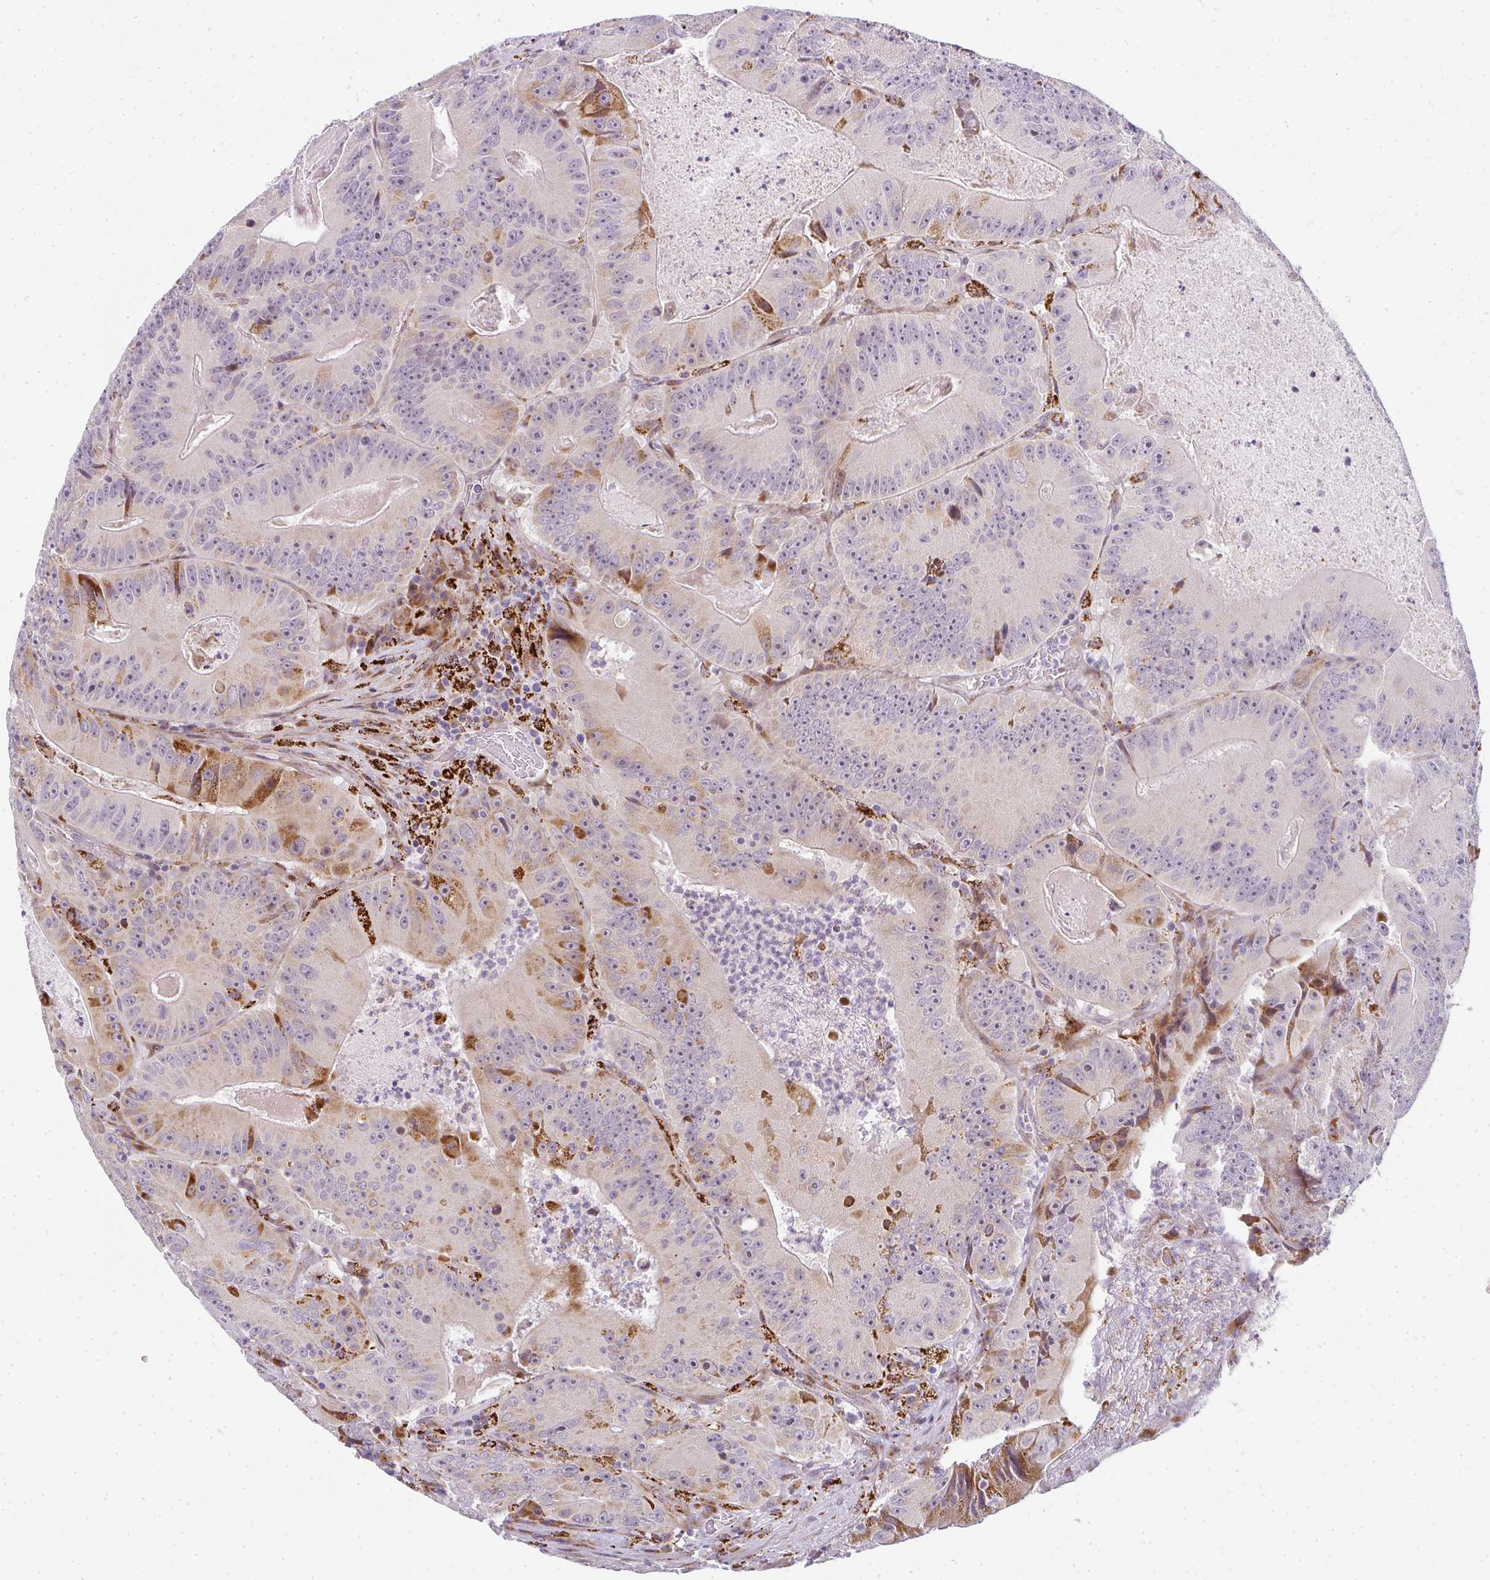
{"staining": {"intensity": "moderate", "quantity": "<25%", "location": "cytoplasmic/membranous"}, "tissue": "colorectal cancer", "cell_type": "Tumor cells", "image_type": "cancer", "snomed": [{"axis": "morphology", "description": "Adenocarcinoma, NOS"}, {"axis": "topography", "description": "Colon"}], "caption": "Protein analysis of colorectal cancer tissue demonstrates moderate cytoplasmic/membranous staining in about <25% of tumor cells.", "gene": "PLA2G5", "patient": {"sex": "female", "age": 86}}